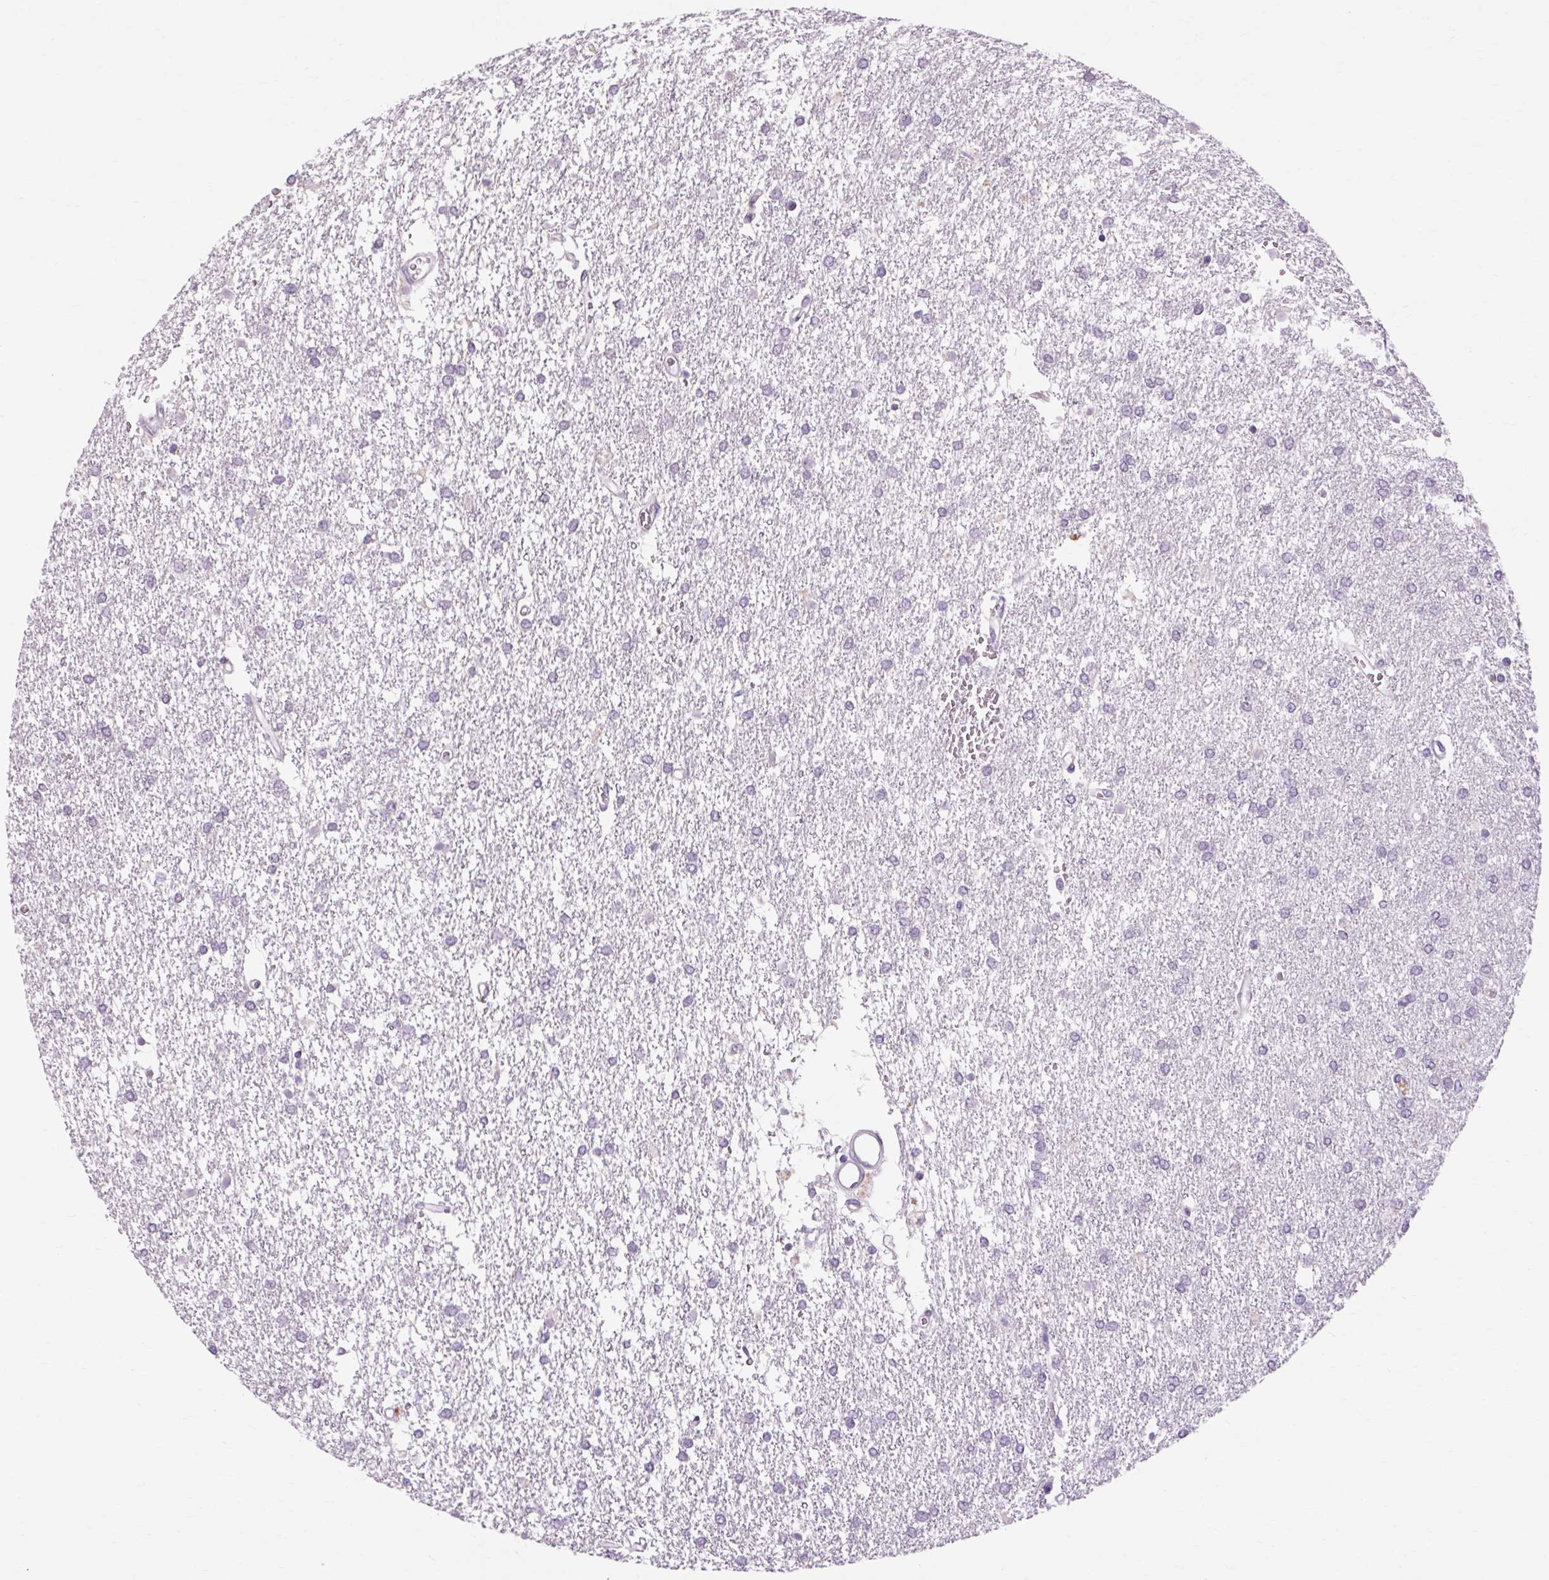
{"staining": {"intensity": "negative", "quantity": "none", "location": "none"}, "tissue": "glioma", "cell_type": "Tumor cells", "image_type": "cancer", "snomed": [{"axis": "morphology", "description": "Glioma, malignant, High grade"}, {"axis": "topography", "description": "Brain"}], "caption": "Protein analysis of malignant glioma (high-grade) displays no significant staining in tumor cells.", "gene": "KLHL40", "patient": {"sex": "female", "age": 61}}